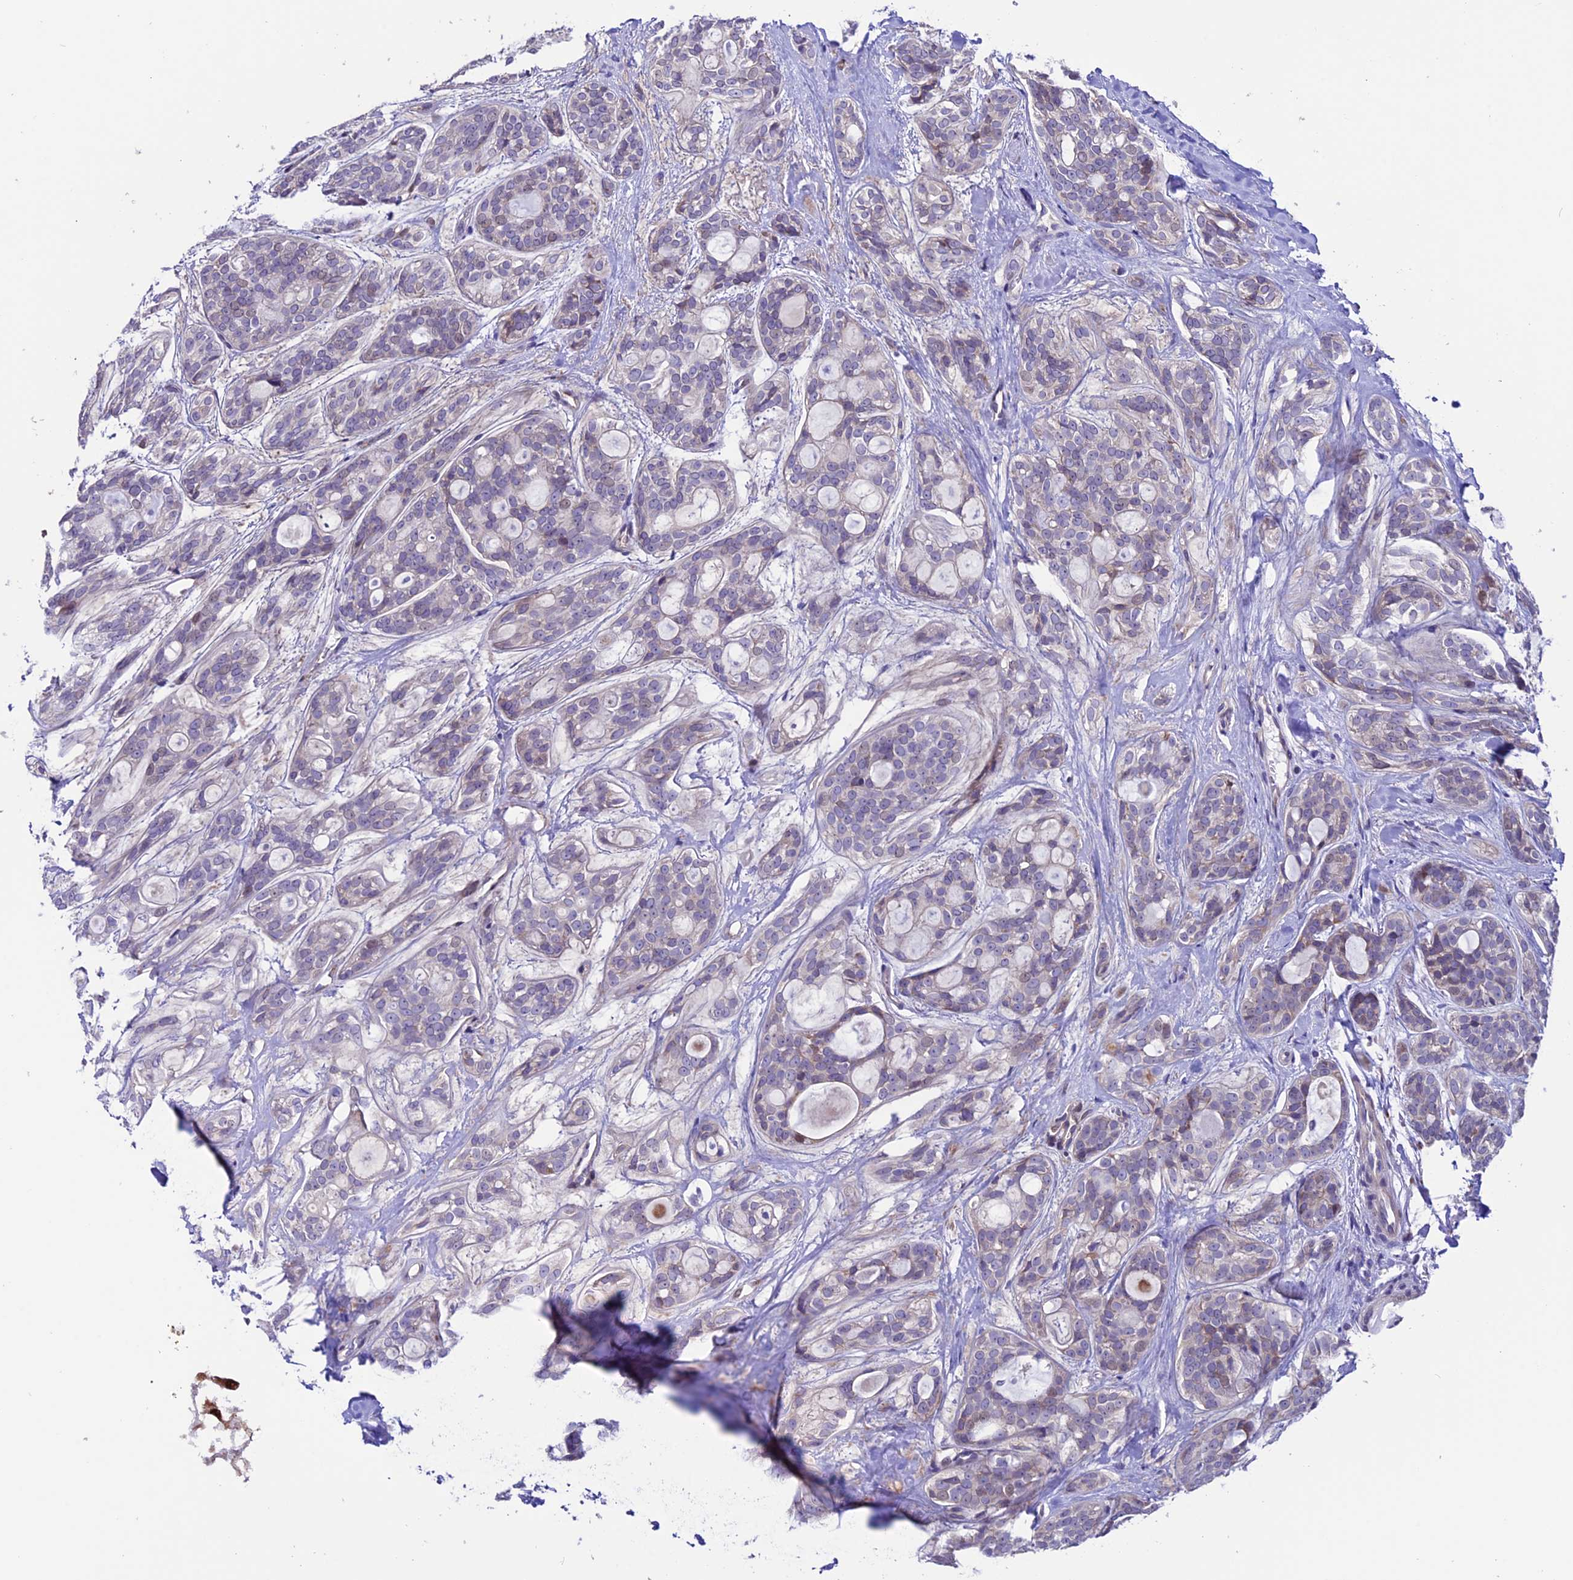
{"staining": {"intensity": "negative", "quantity": "none", "location": "none"}, "tissue": "head and neck cancer", "cell_type": "Tumor cells", "image_type": "cancer", "snomed": [{"axis": "morphology", "description": "Adenocarcinoma, NOS"}, {"axis": "topography", "description": "Head-Neck"}], "caption": "Immunohistochemistry of human head and neck cancer exhibits no expression in tumor cells.", "gene": "TMEM171", "patient": {"sex": "male", "age": 66}}